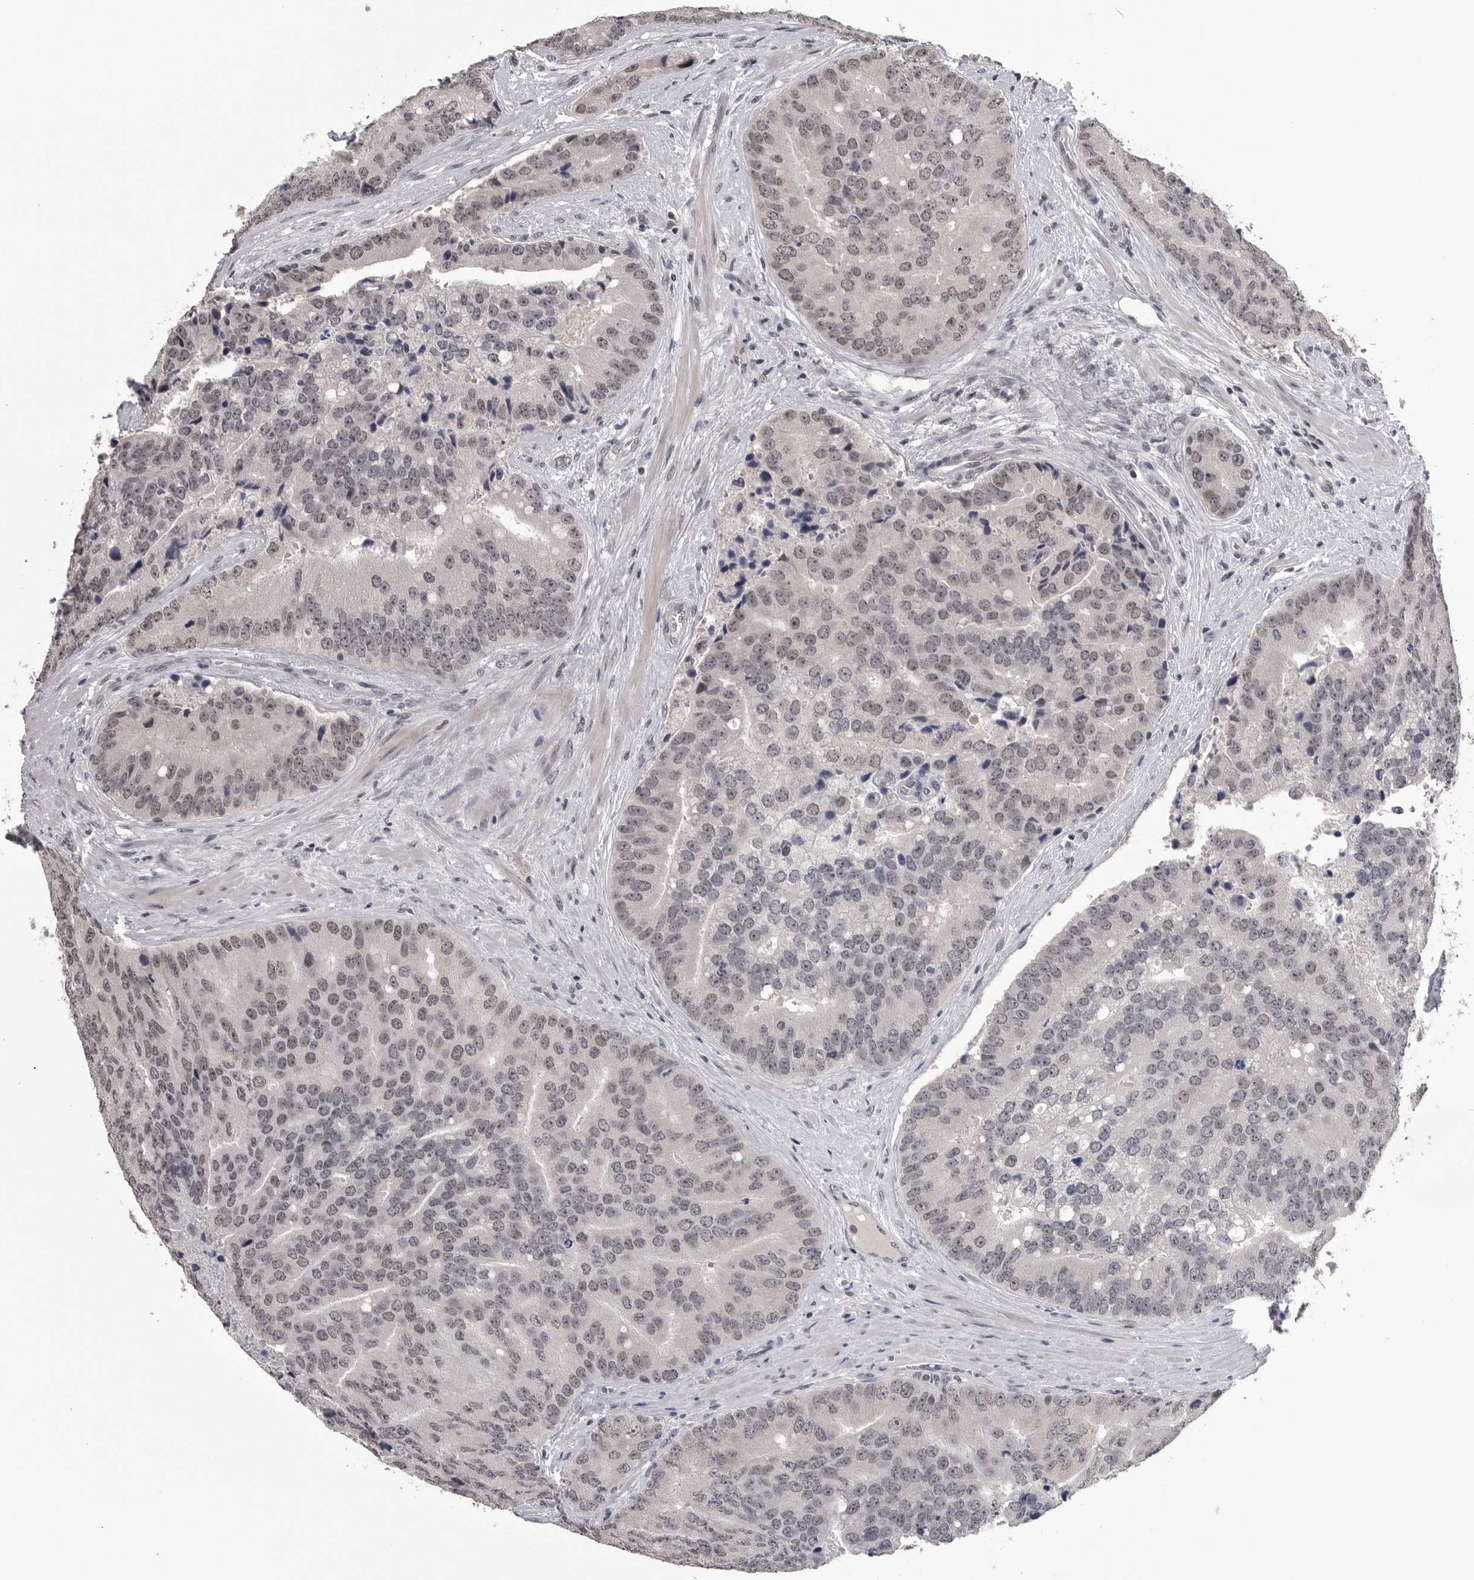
{"staining": {"intensity": "weak", "quantity": "25%-75%", "location": "nuclear"}, "tissue": "prostate cancer", "cell_type": "Tumor cells", "image_type": "cancer", "snomed": [{"axis": "morphology", "description": "Adenocarcinoma, High grade"}, {"axis": "topography", "description": "Prostate"}], "caption": "Protein expression by immunohistochemistry shows weak nuclear staining in approximately 25%-75% of tumor cells in prostate cancer.", "gene": "DLG2", "patient": {"sex": "male", "age": 70}}